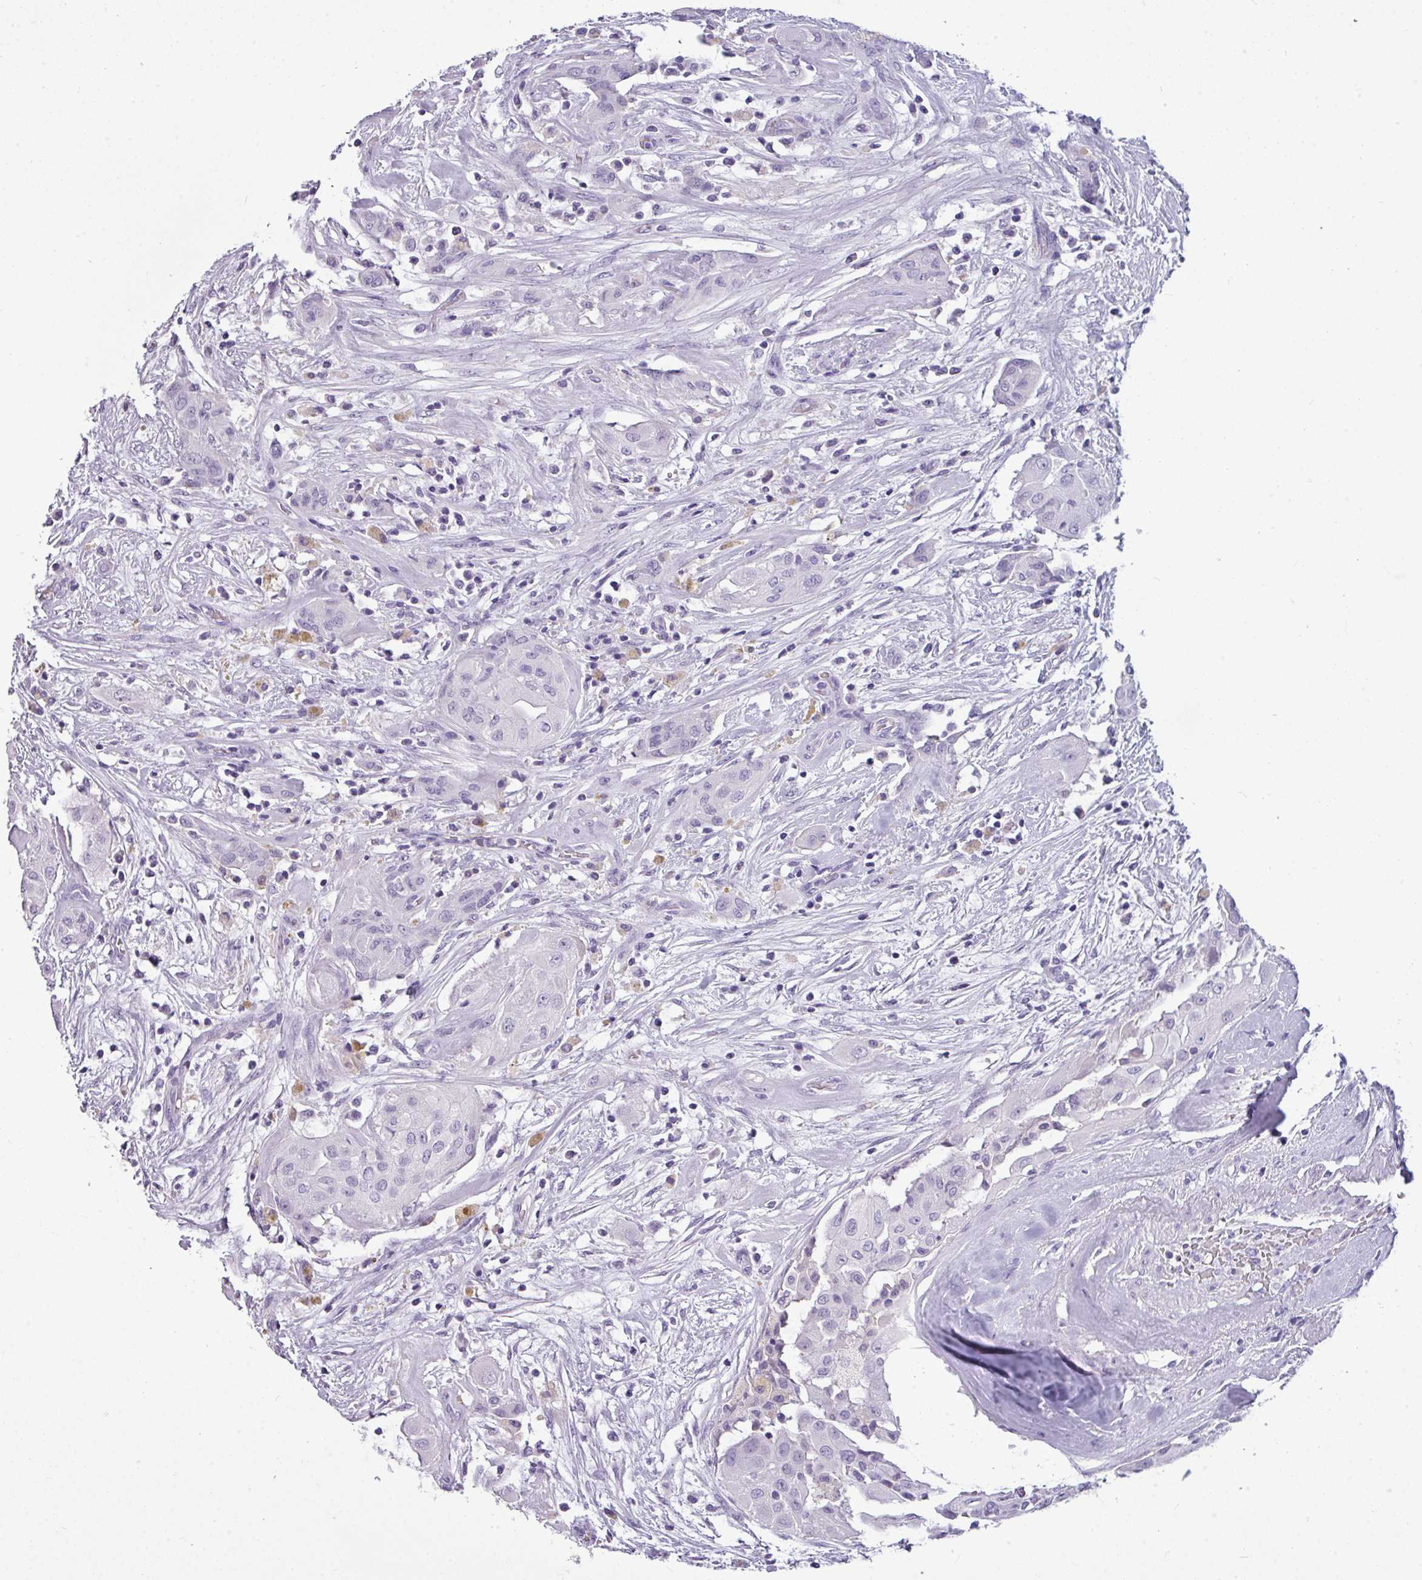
{"staining": {"intensity": "negative", "quantity": "none", "location": "none"}, "tissue": "thyroid cancer", "cell_type": "Tumor cells", "image_type": "cancer", "snomed": [{"axis": "morphology", "description": "Papillary adenocarcinoma, NOS"}, {"axis": "topography", "description": "Thyroid gland"}], "caption": "This is an immunohistochemistry image of thyroid cancer (papillary adenocarcinoma). There is no positivity in tumor cells.", "gene": "TMEM91", "patient": {"sex": "female", "age": 59}}